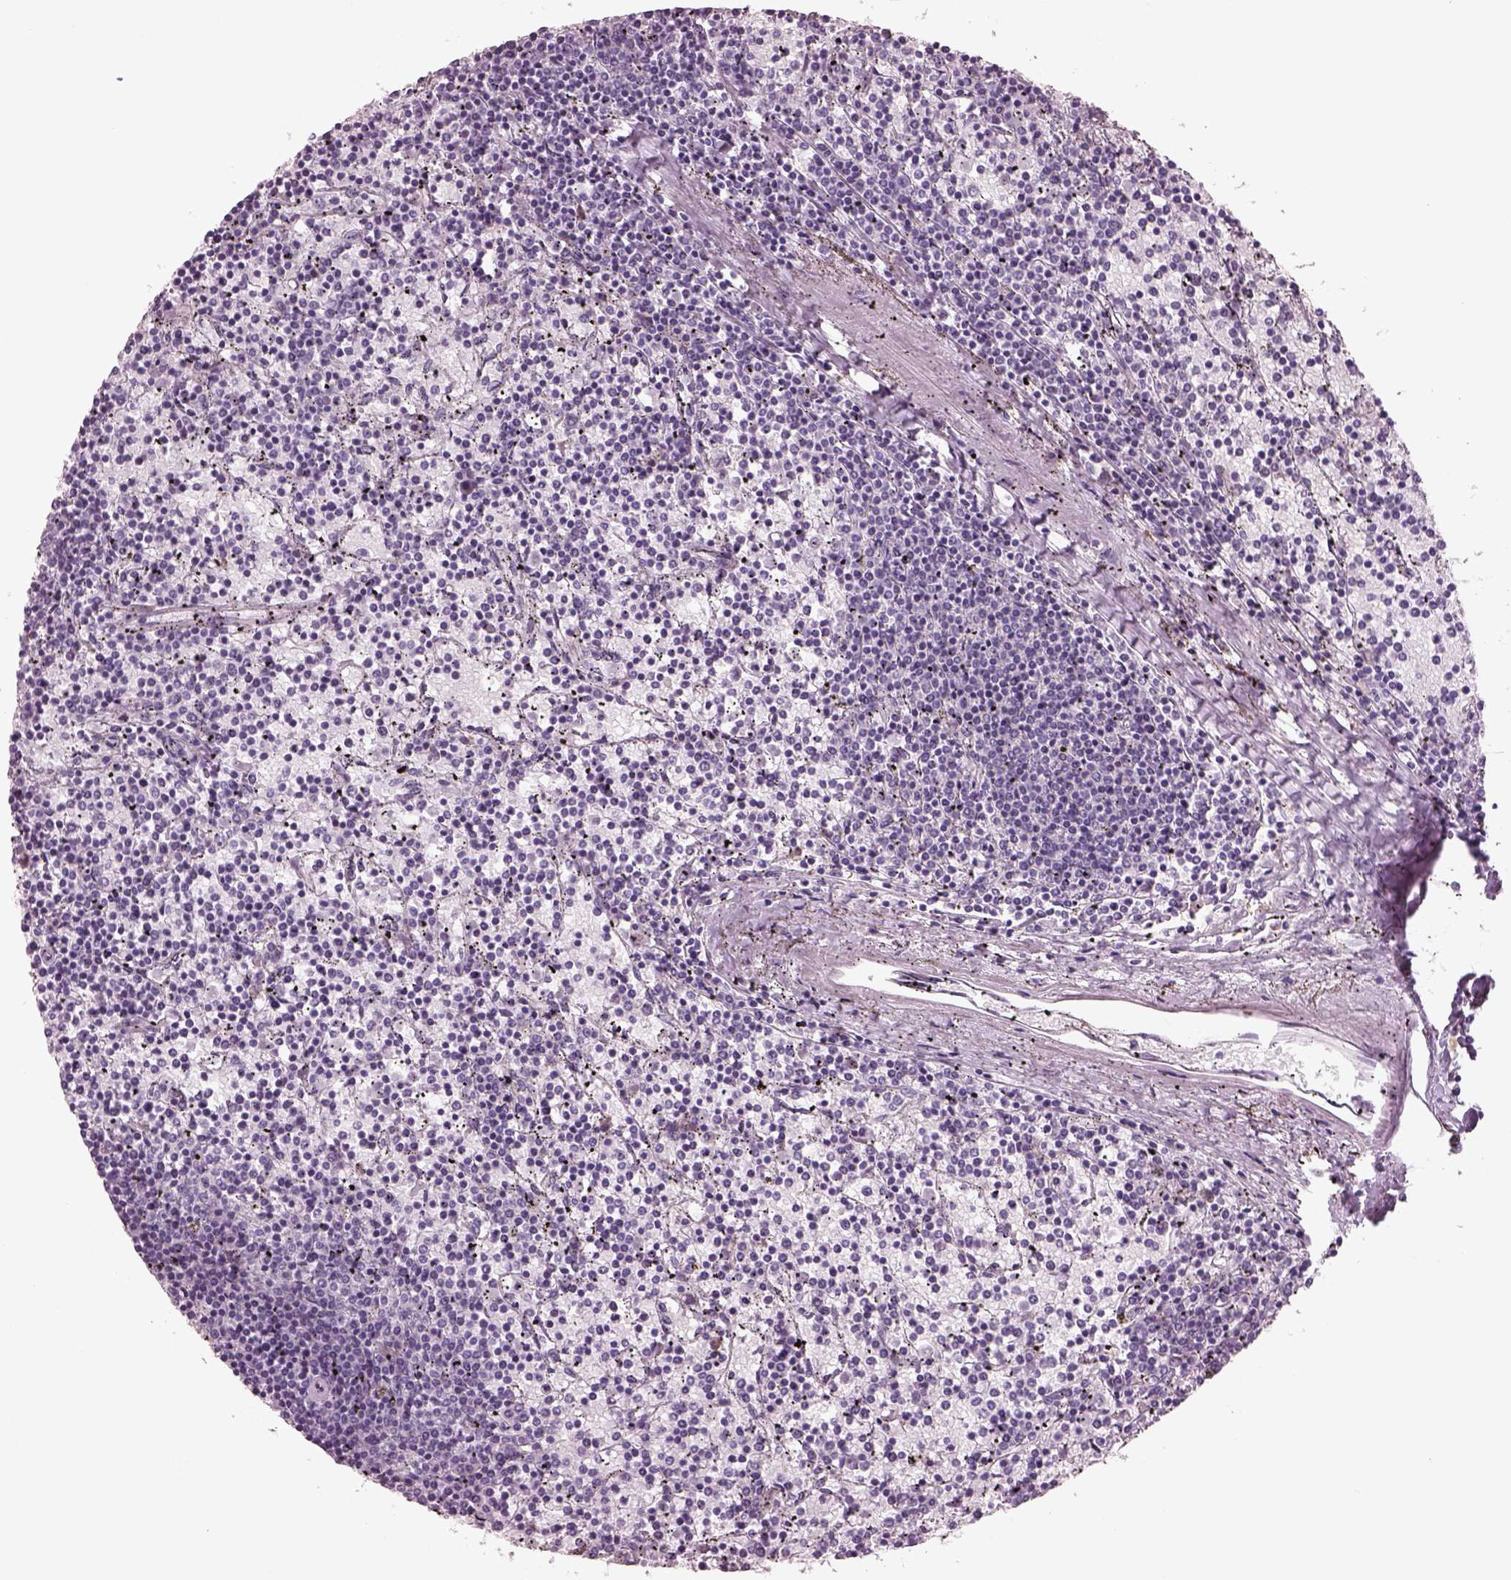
{"staining": {"intensity": "negative", "quantity": "none", "location": "none"}, "tissue": "lymphoma", "cell_type": "Tumor cells", "image_type": "cancer", "snomed": [{"axis": "morphology", "description": "Malignant lymphoma, non-Hodgkin's type, Low grade"}, {"axis": "topography", "description": "Spleen"}], "caption": "Tumor cells are negative for protein expression in human lymphoma.", "gene": "CYLC1", "patient": {"sex": "female", "age": 77}}